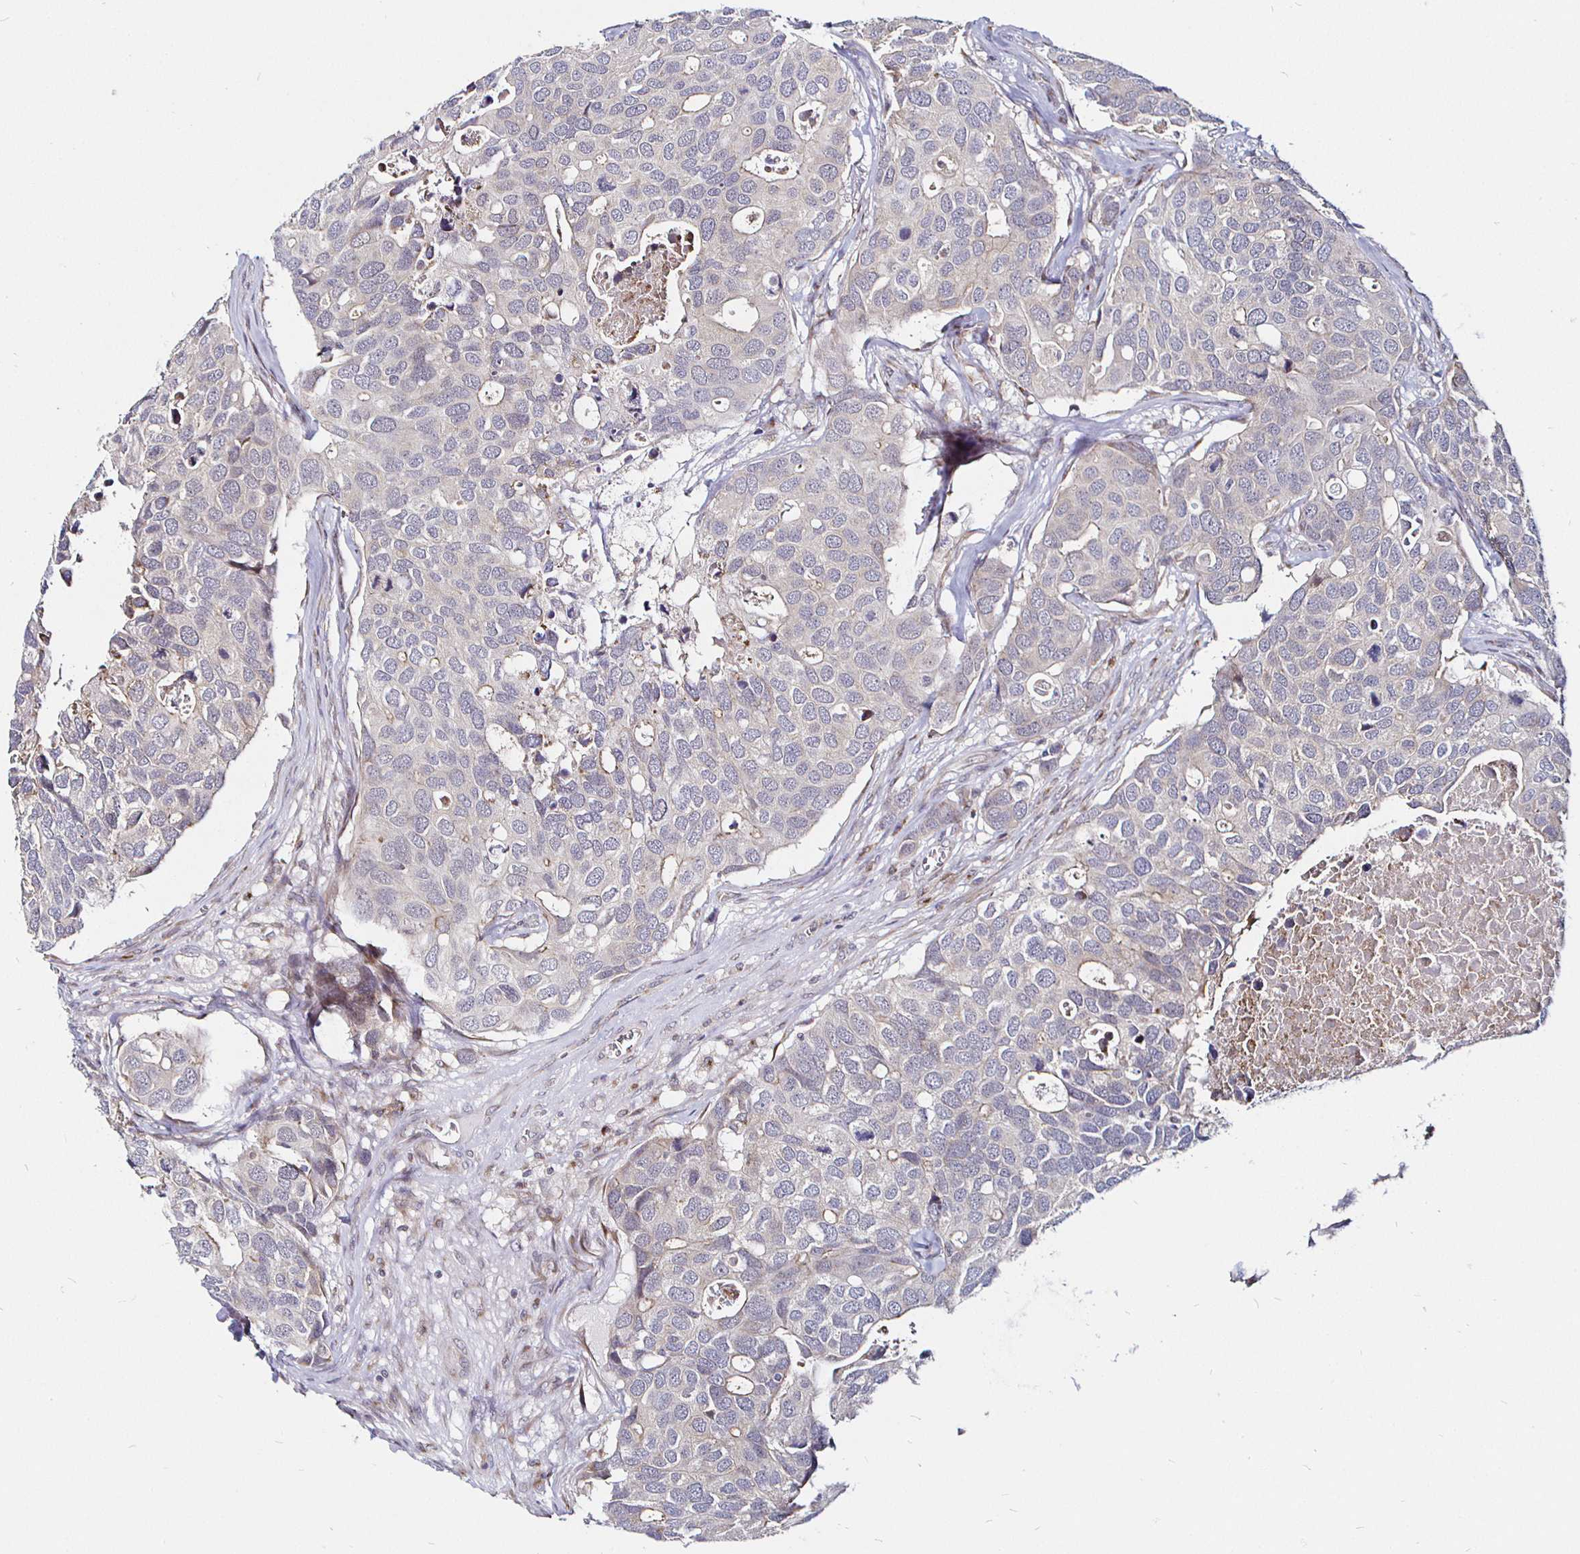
{"staining": {"intensity": "negative", "quantity": "none", "location": "none"}, "tissue": "breast cancer", "cell_type": "Tumor cells", "image_type": "cancer", "snomed": [{"axis": "morphology", "description": "Duct carcinoma"}, {"axis": "topography", "description": "Breast"}], "caption": "Protein analysis of intraductal carcinoma (breast) displays no significant positivity in tumor cells.", "gene": "ATG3", "patient": {"sex": "female", "age": 83}}